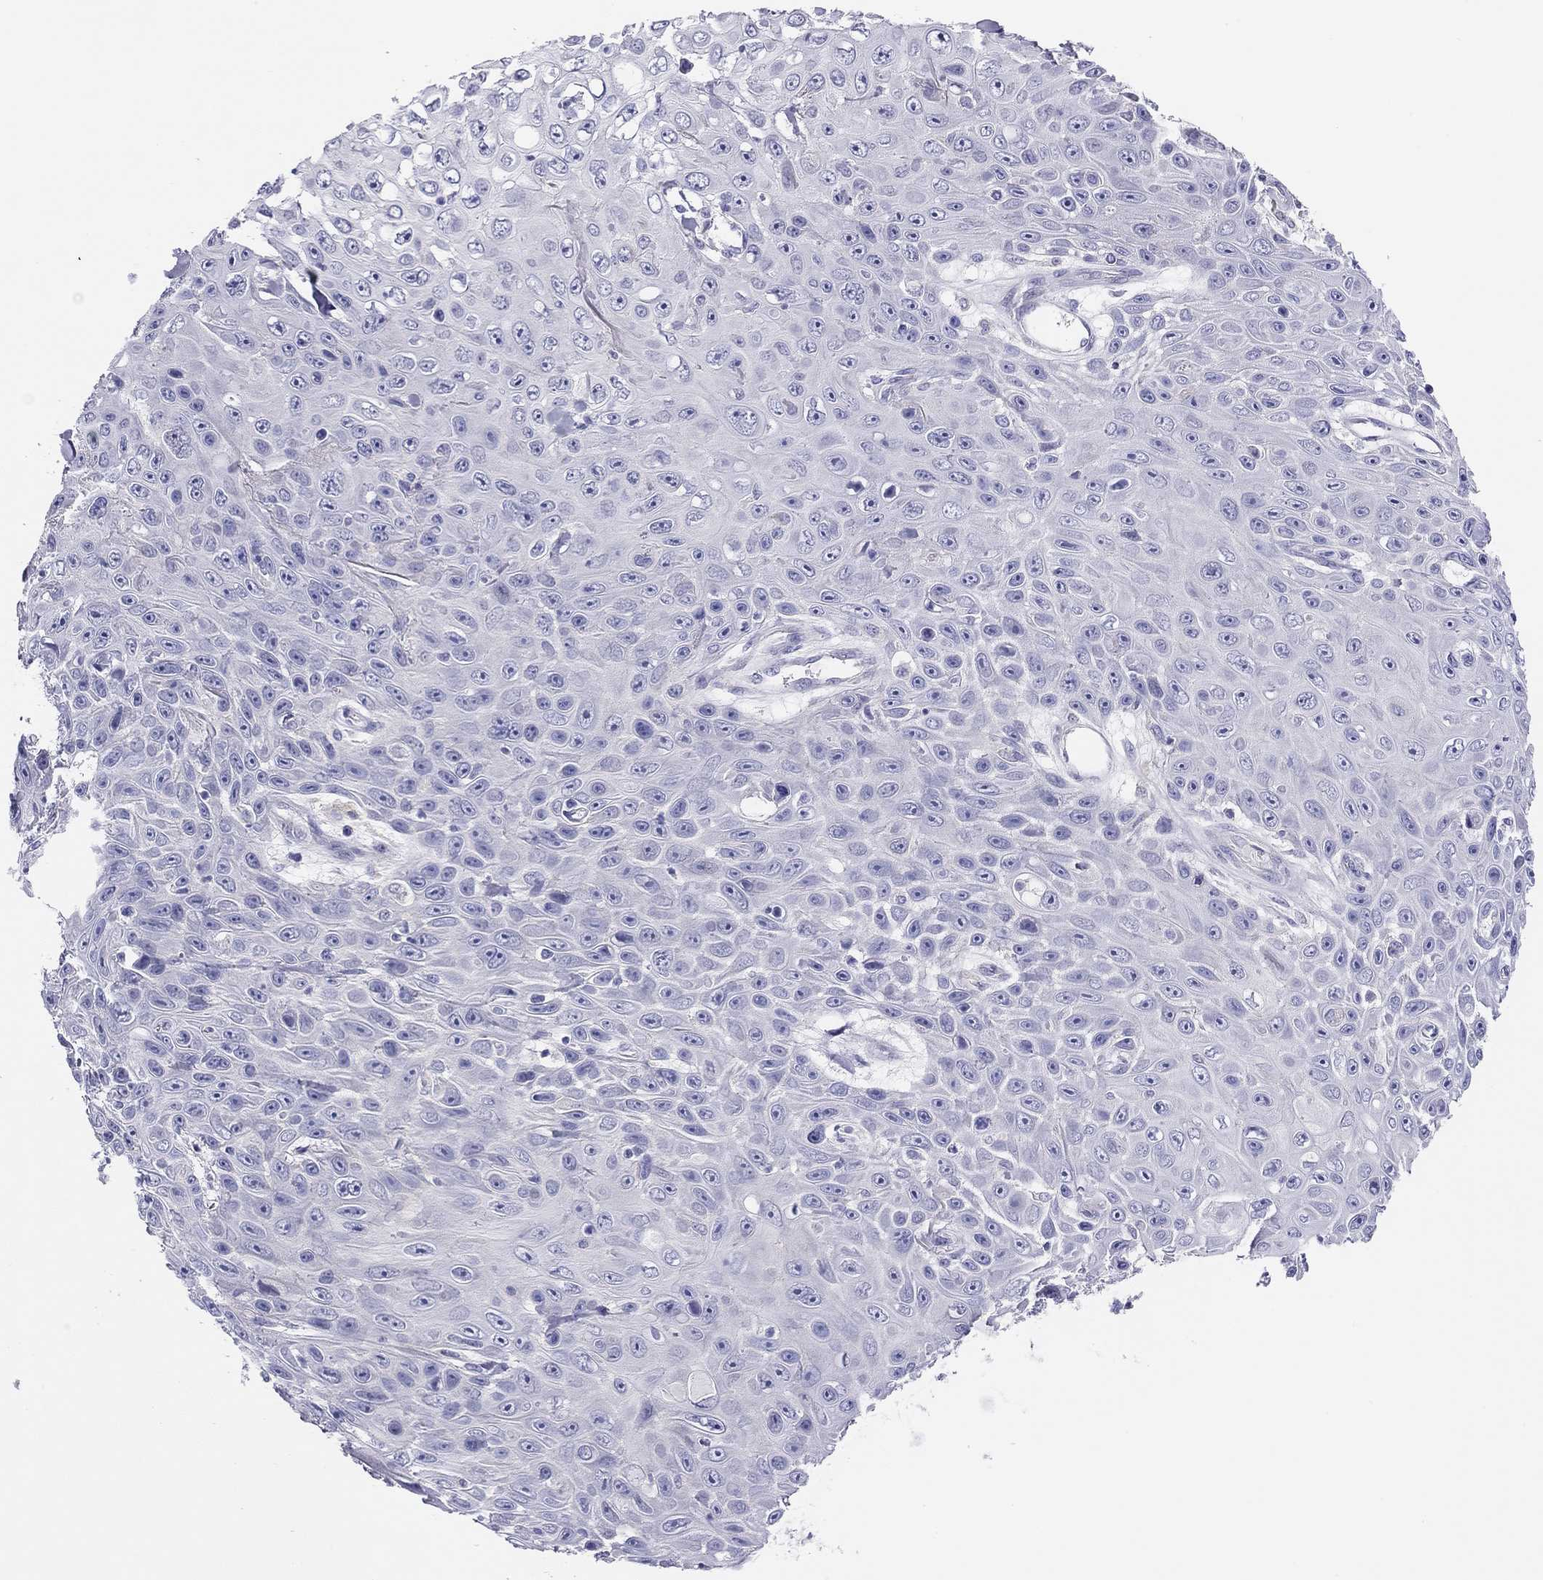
{"staining": {"intensity": "negative", "quantity": "none", "location": "none"}, "tissue": "skin cancer", "cell_type": "Tumor cells", "image_type": "cancer", "snomed": [{"axis": "morphology", "description": "Squamous cell carcinoma, NOS"}, {"axis": "topography", "description": "Skin"}], "caption": "This is an immunohistochemistry photomicrograph of skin squamous cell carcinoma. There is no staining in tumor cells.", "gene": "MGAT4C", "patient": {"sex": "male", "age": 82}}